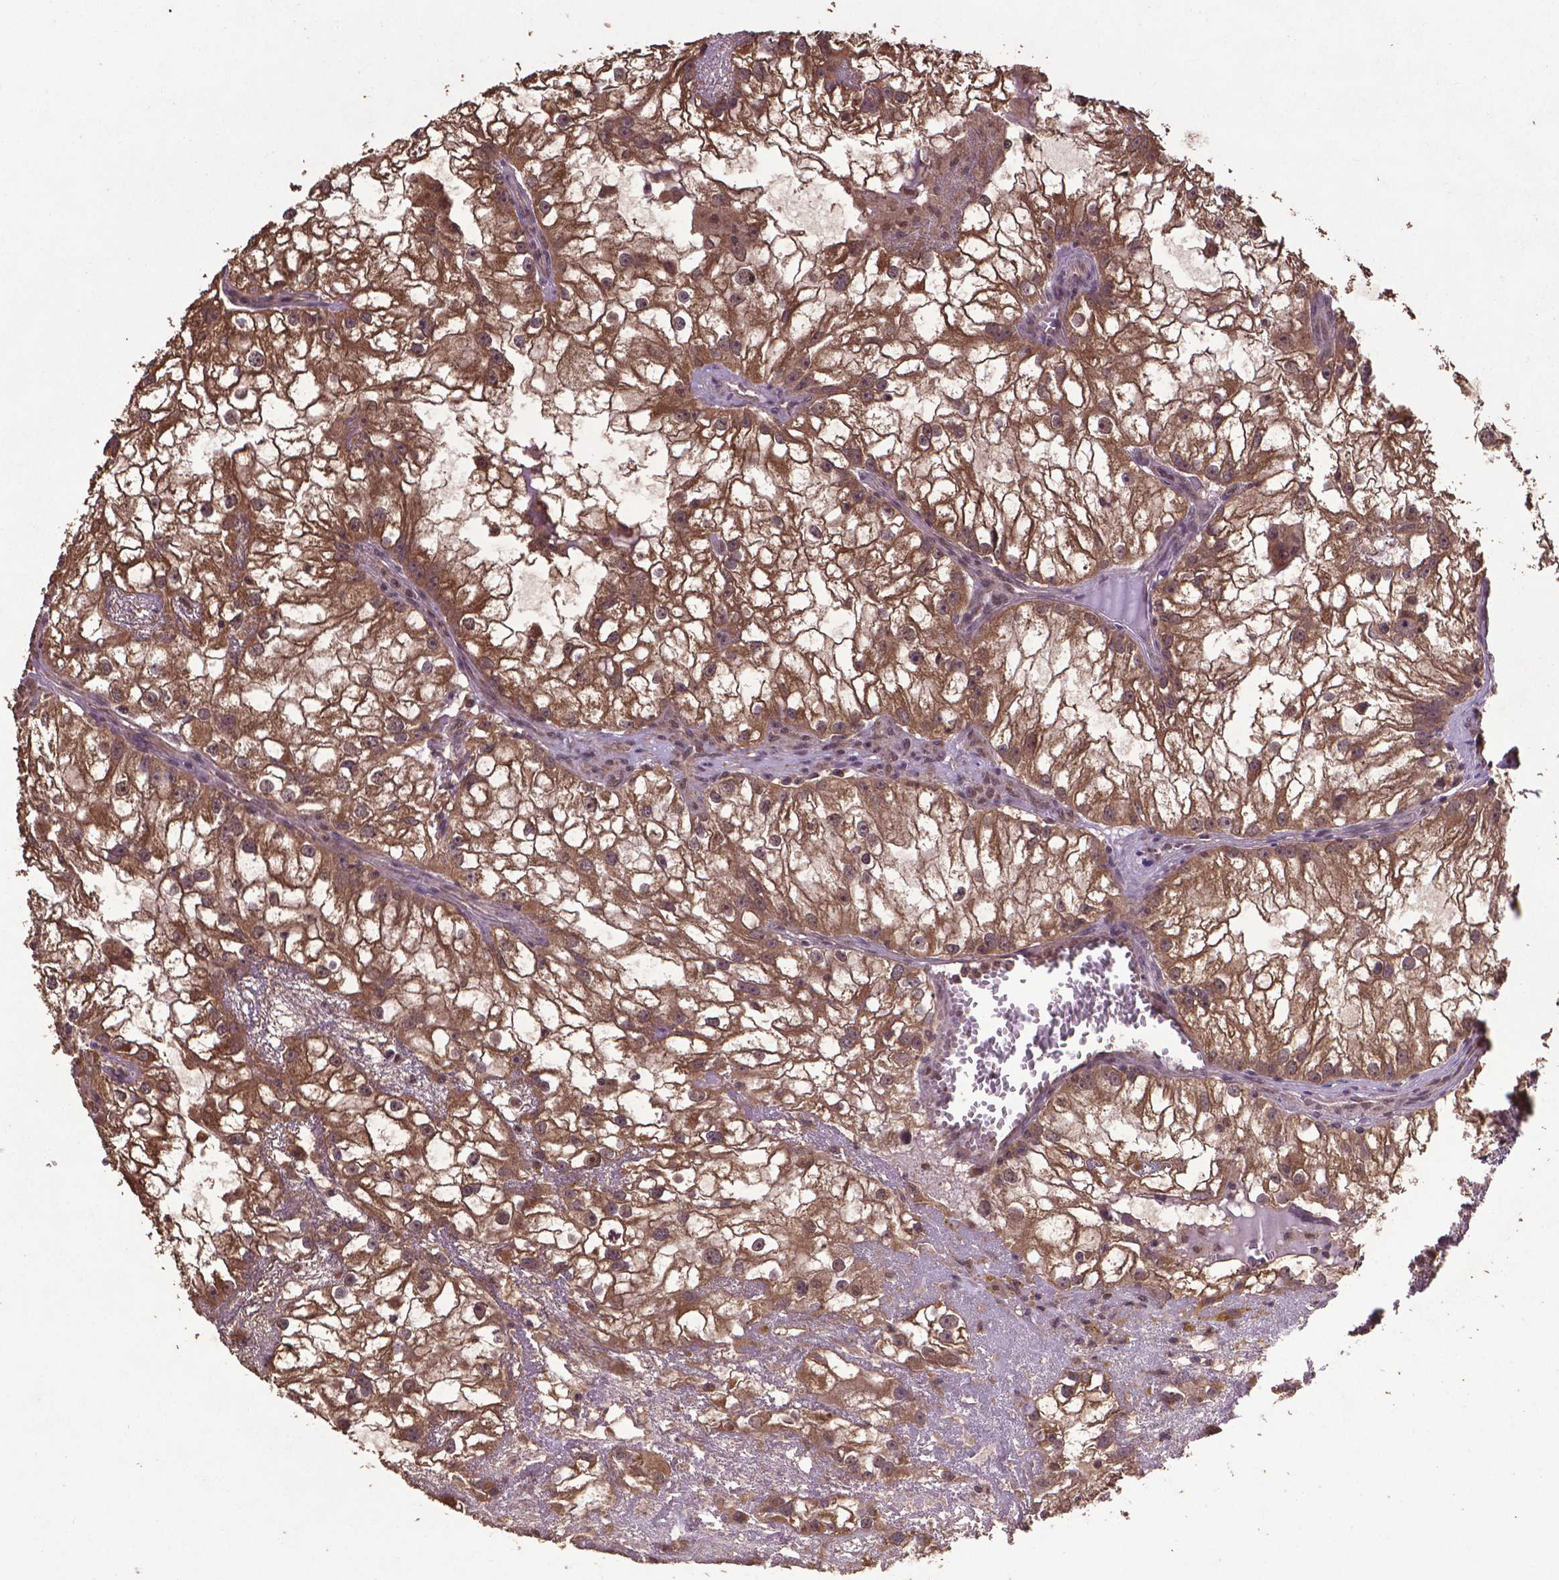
{"staining": {"intensity": "moderate", "quantity": ">75%", "location": "cytoplasmic/membranous,nuclear"}, "tissue": "renal cancer", "cell_type": "Tumor cells", "image_type": "cancer", "snomed": [{"axis": "morphology", "description": "Adenocarcinoma, NOS"}, {"axis": "topography", "description": "Kidney"}], "caption": "Protein analysis of renal adenocarcinoma tissue demonstrates moderate cytoplasmic/membranous and nuclear expression in about >75% of tumor cells.", "gene": "DCAF1", "patient": {"sex": "male", "age": 59}}